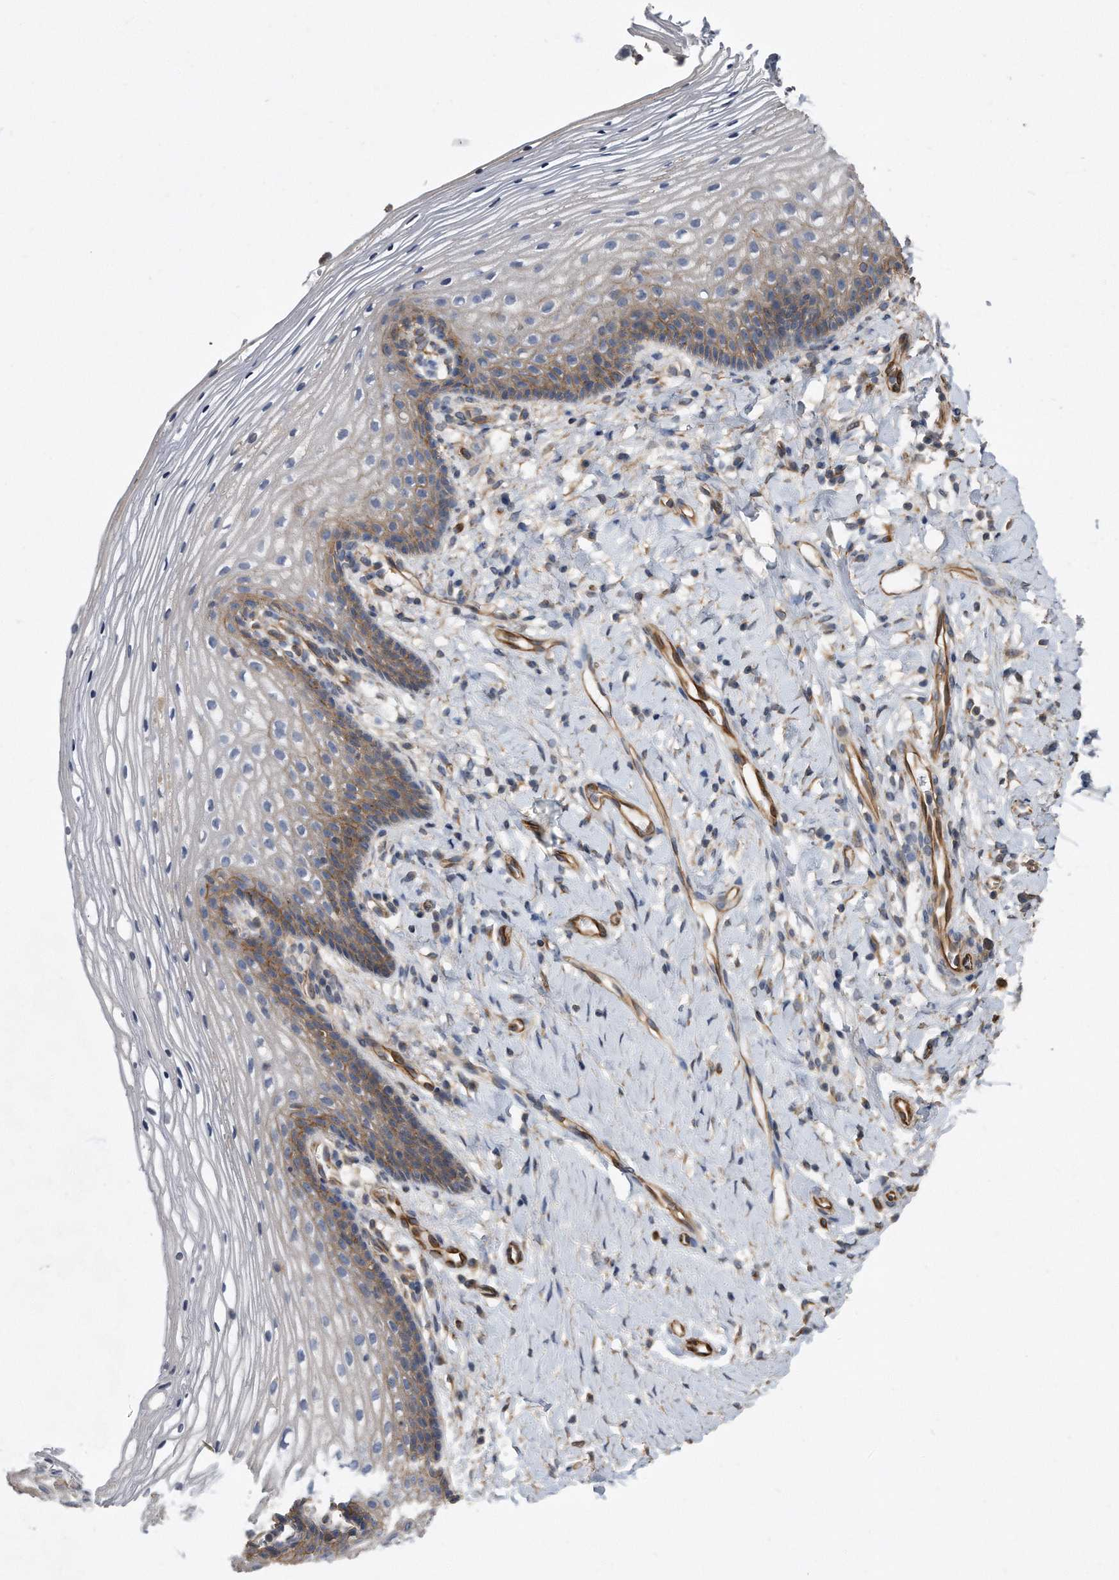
{"staining": {"intensity": "moderate", "quantity": "25%-75%", "location": "cytoplasmic/membranous"}, "tissue": "vagina", "cell_type": "Squamous epithelial cells", "image_type": "normal", "snomed": [{"axis": "morphology", "description": "Normal tissue, NOS"}, {"axis": "topography", "description": "Vagina"}], "caption": "Immunohistochemical staining of unremarkable vagina exhibits moderate cytoplasmic/membranous protein positivity in approximately 25%-75% of squamous epithelial cells.", "gene": "GPC1", "patient": {"sex": "female", "age": 60}}